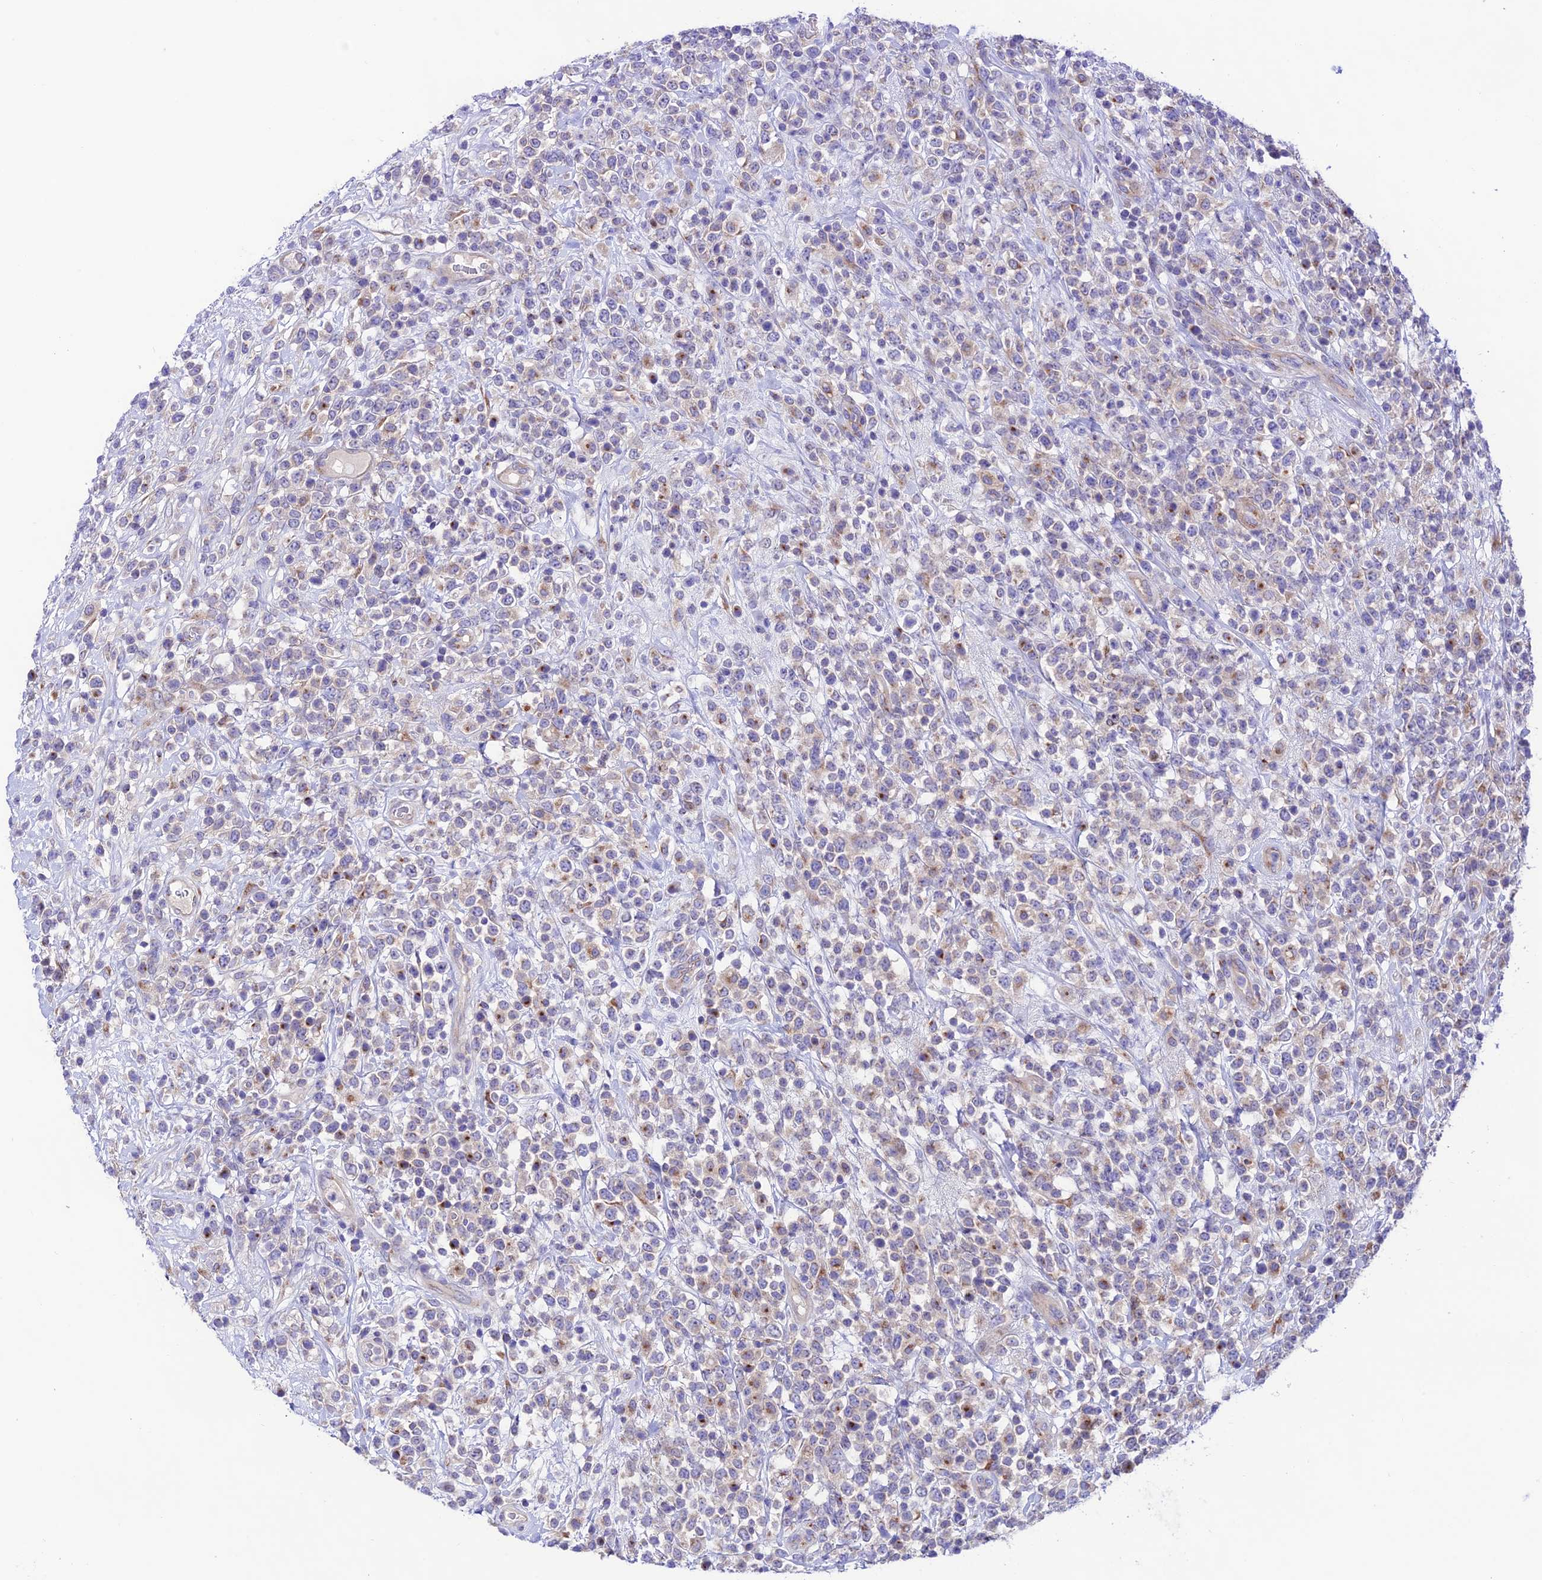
{"staining": {"intensity": "negative", "quantity": "none", "location": "none"}, "tissue": "lymphoma", "cell_type": "Tumor cells", "image_type": "cancer", "snomed": [{"axis": "morphology", "description": "Malignant lymphoma, non-Hodgkin's type, High grade"}, {"axis": "topography", "description": "Colon"}], "caption": "Lymphoma stained for a protein using immunohistochemistry (IHC) displays no positivity tumor cells.", "gene": "LACTB2", "patient": {"sex": "female", "age": 53}}